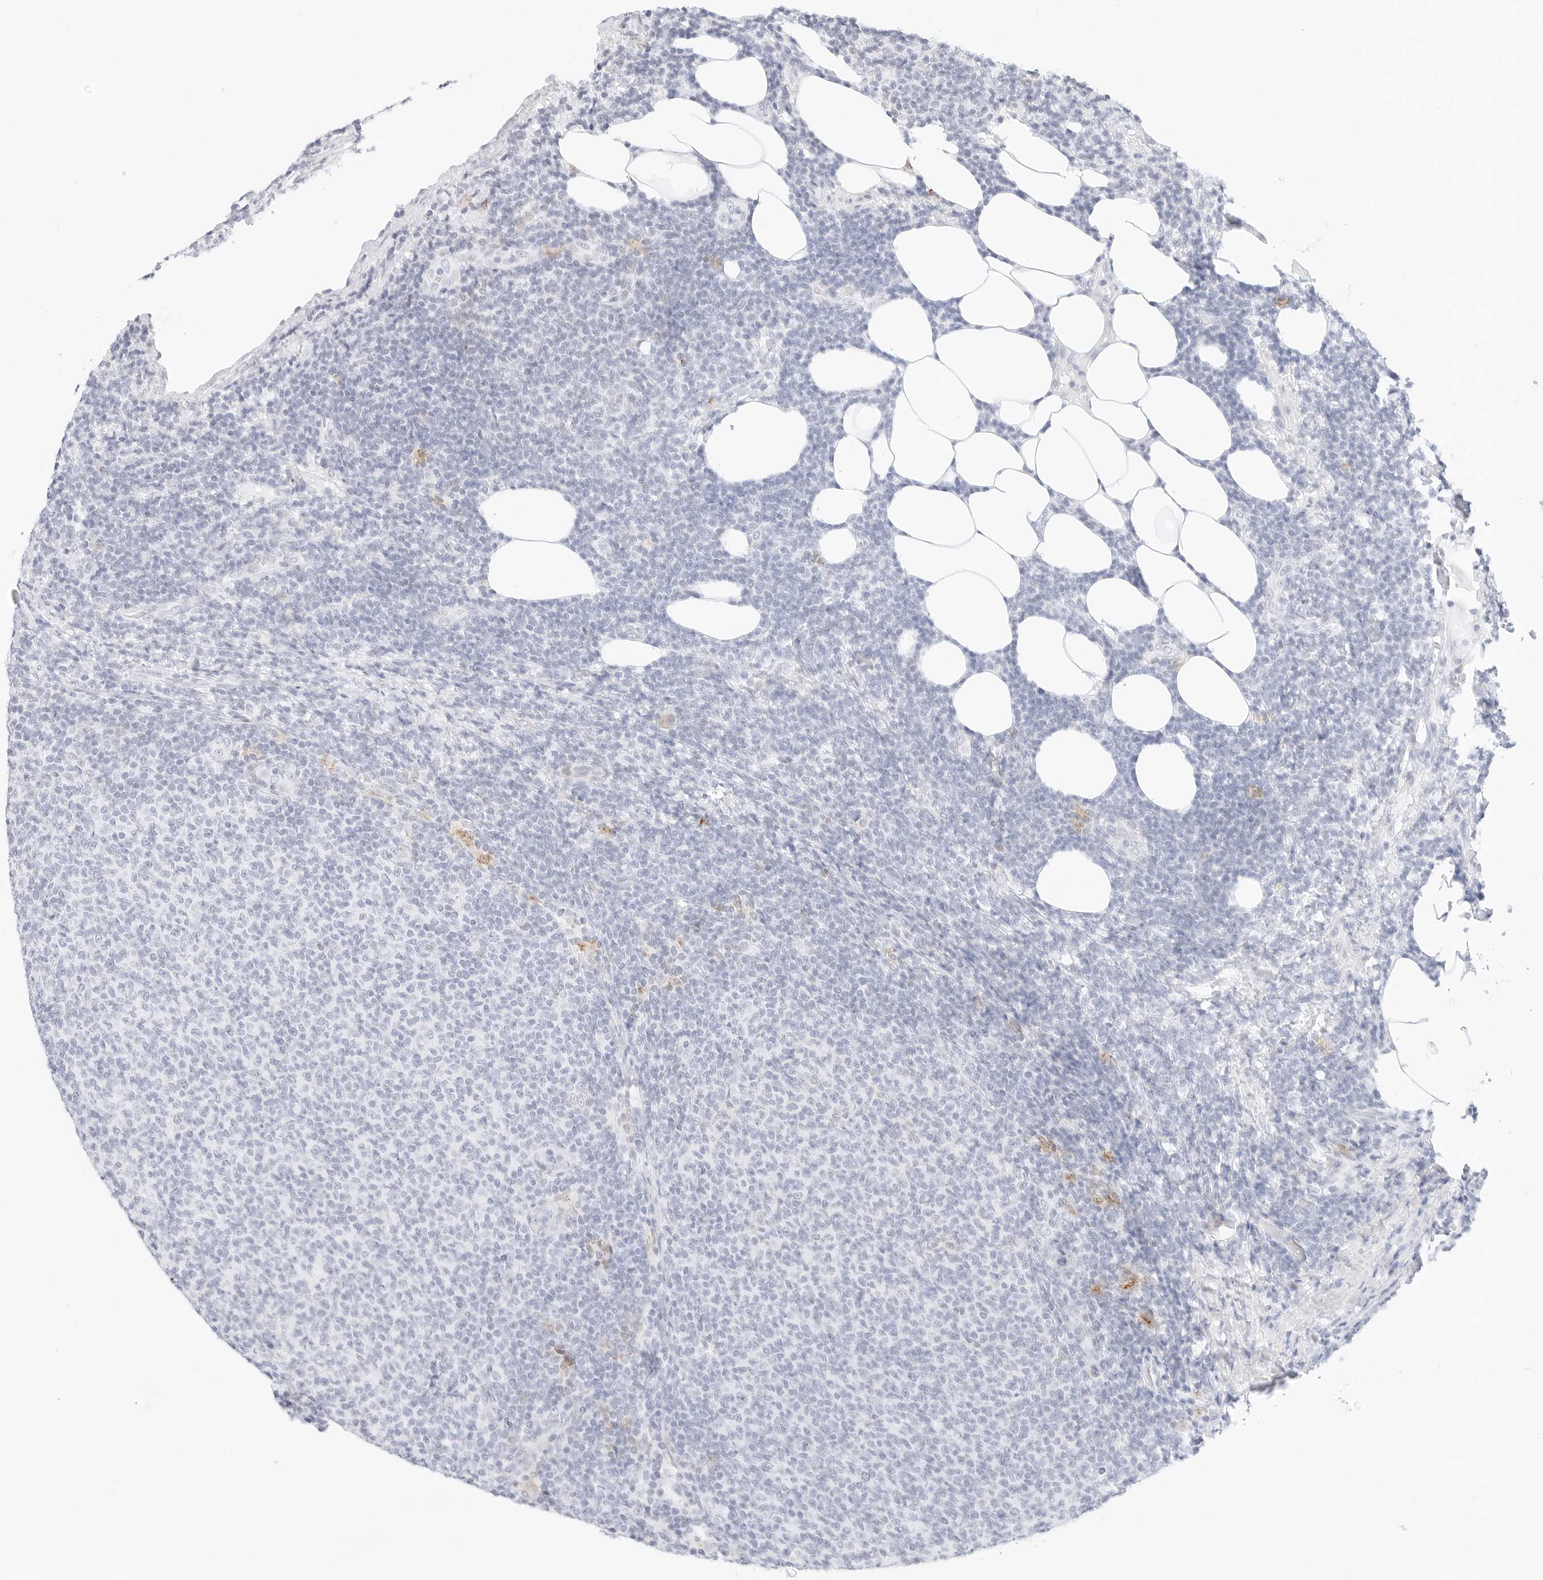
{"staining": {"intensity": "negative", "quantity": "none", "location": "none"}, "tissue": "lymphoma", "cell_type": "Tumor cells", "image_type": "cancer", "snomed": [{"axis": "morphology", "description": "Malignant lymphoma, non-Hodgkin's type, Low grade"}, {"axis": "topography", "description": "Lymph node"}], "caption": "IHC histopathology image of neoplastic tissue: human malignant lymphoma, non-Hodgkin's type (low-grade) stained with DAB (3,3'-diaminobenzidine) shows no significant protein expression in tumor cells.", "gene": "CDH1", "patient": {"sex": "male", "age": 66}}